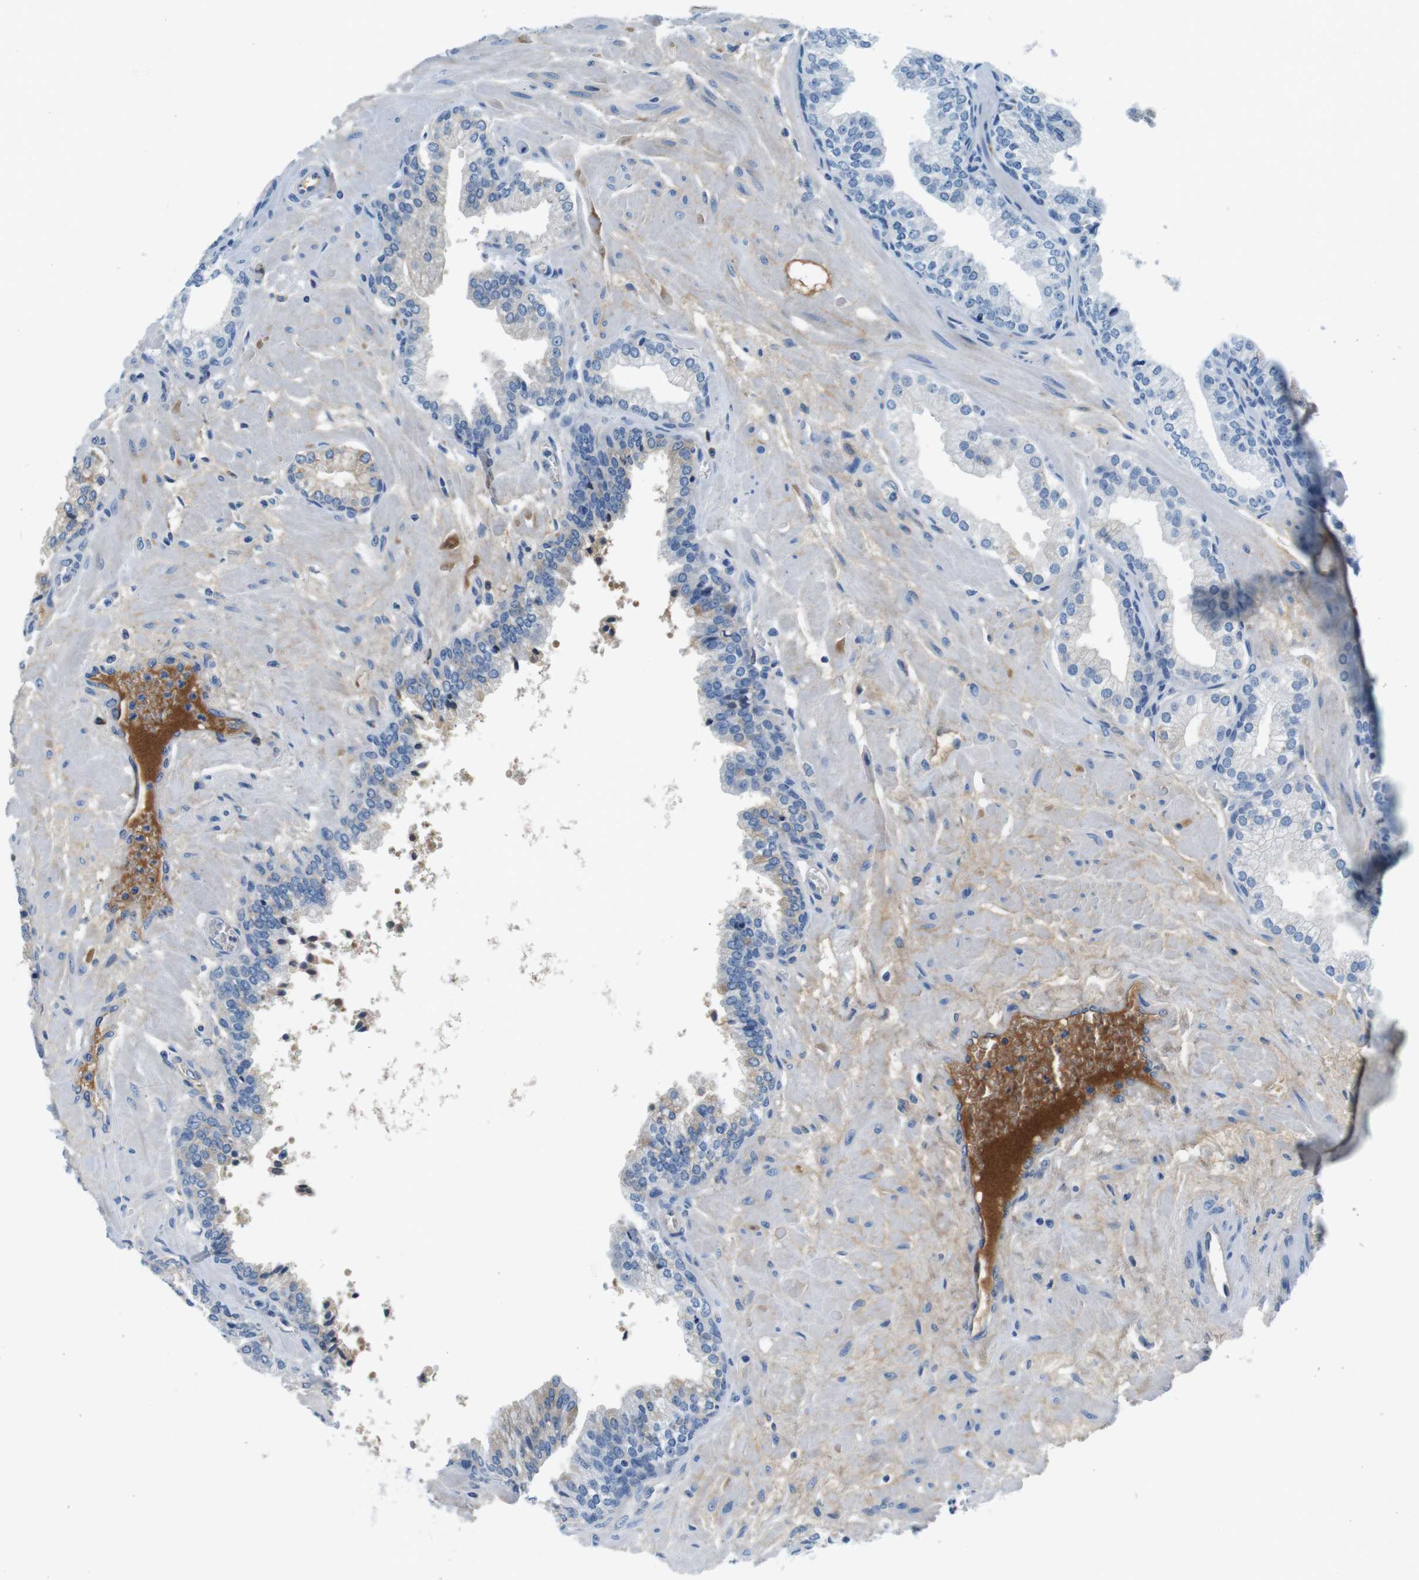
{"staining": {"intensity": "negative", "quantity": "none", "location": "none"}, "tissue": "prostate", "cell_type": "Glandular cells", "image_type": "normal", "snomed": [{"axis": "morphology", "description": "Normal tissue, NOS"}, {"axis": "morphology", "description": "Urothelial carcinoma, Low grade"}, {"axis": "topography", "description": "Urinary bladder"}, {"axis": "topography", "description": "Prostate"}], "caption": "Immunohistochemistry (IHC) image of unremarkable prostate stained for a protein (brown), which demonstrates no staining in glandular cells.", "gene": "IGHD", "patient": {"sex": "male", "age": 60}}